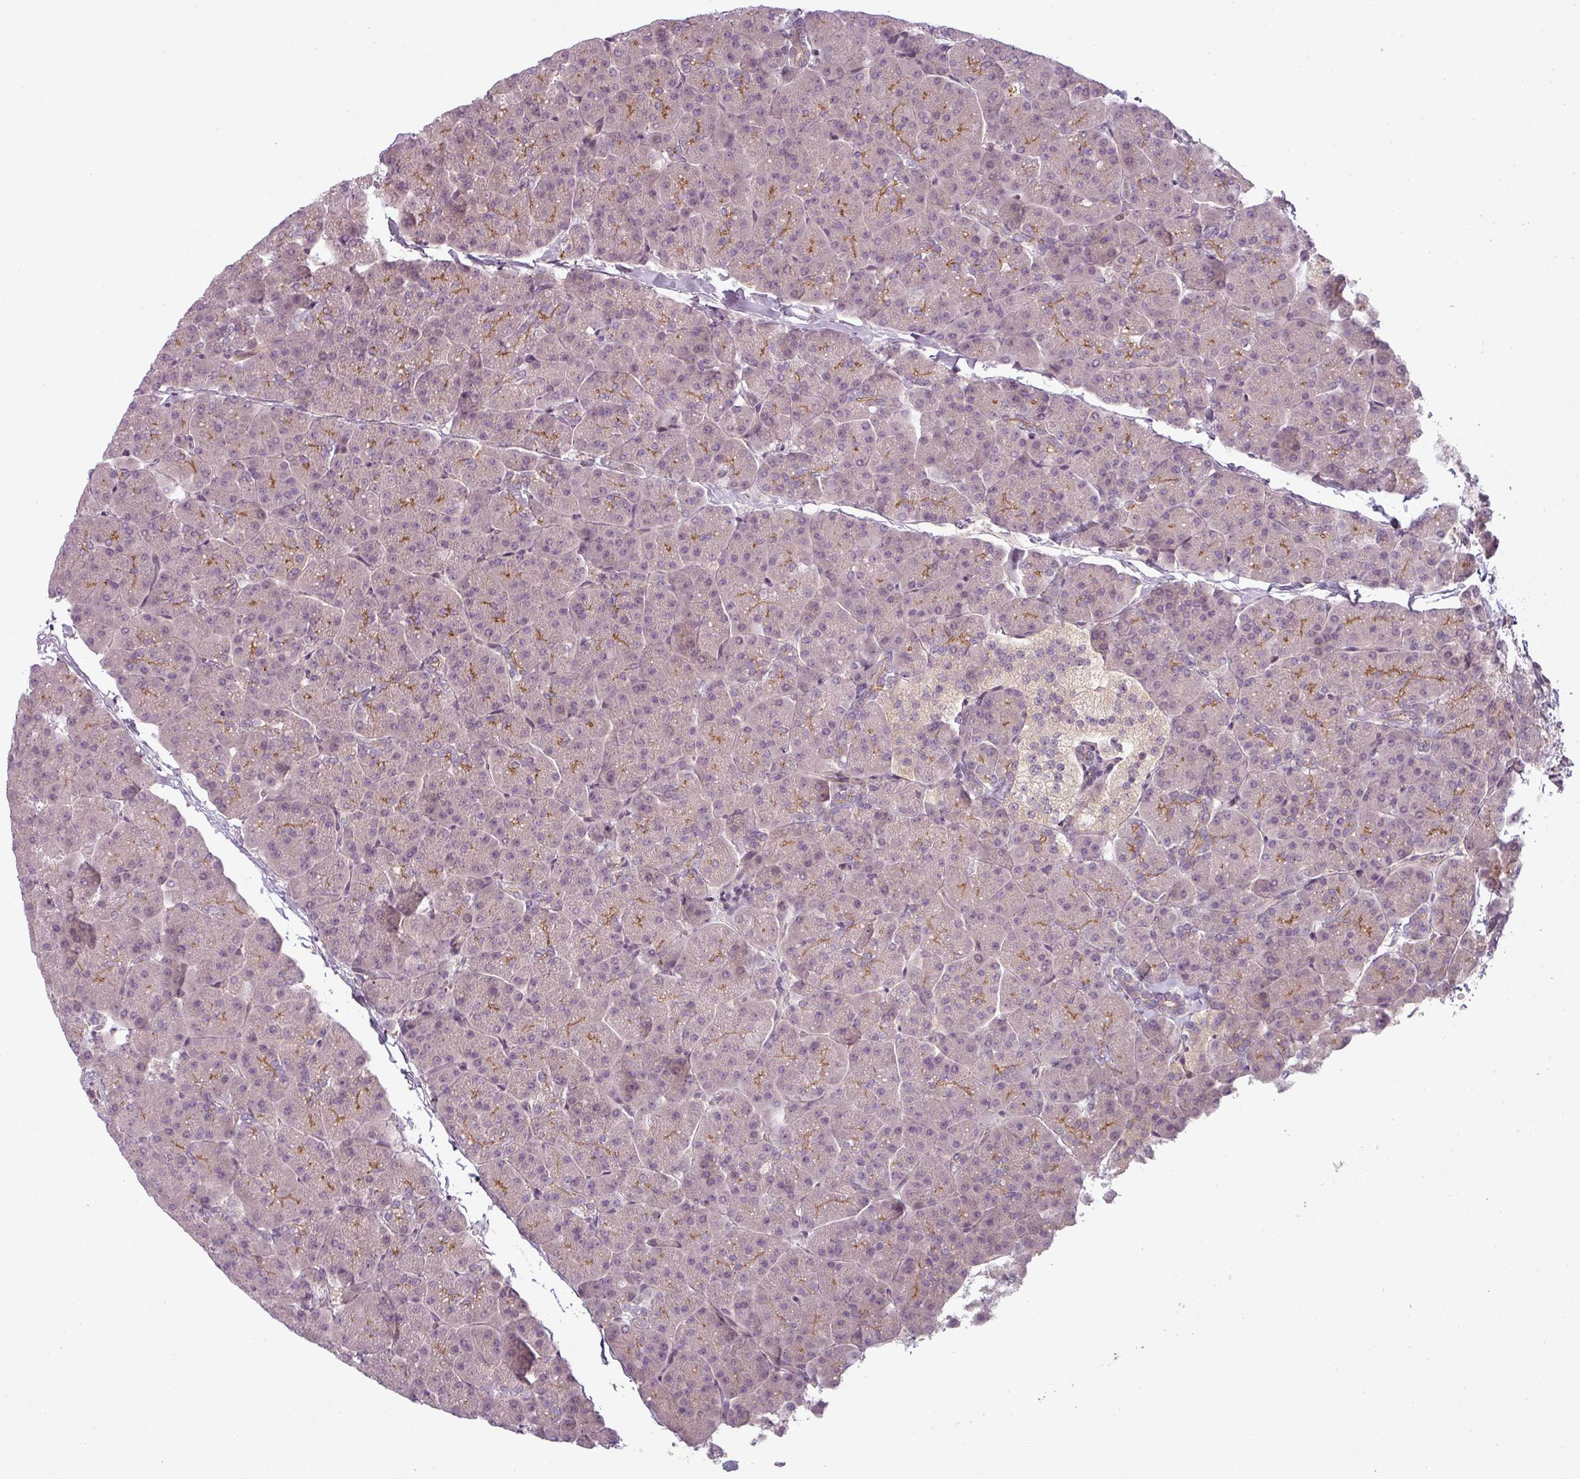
{"staining": {"intensity": "moderate", "quantity": "<25%", "location": "cytoplasmic/membranous"}, "tissue": "pancreas", "cell_type": "Exocrine glandular cells", "image_type": "normal", "snomed": [{"axis": "morphology", "description": "Normal tissue, NOS"}, {"axis": "topography", "description": "Pancreas"}, {"axis": "topography", "description": "Peripheral nerve tissue"}], "caption": "The image demonstrates immunohistochemical staining of normal pancreas. There is moderate cytoplasmic/membranous positivity is identified in approximately <25% of exocrine glandular cells.", "gene": "SLC16A9", "patient": {"sex": "male", "age": 54}}